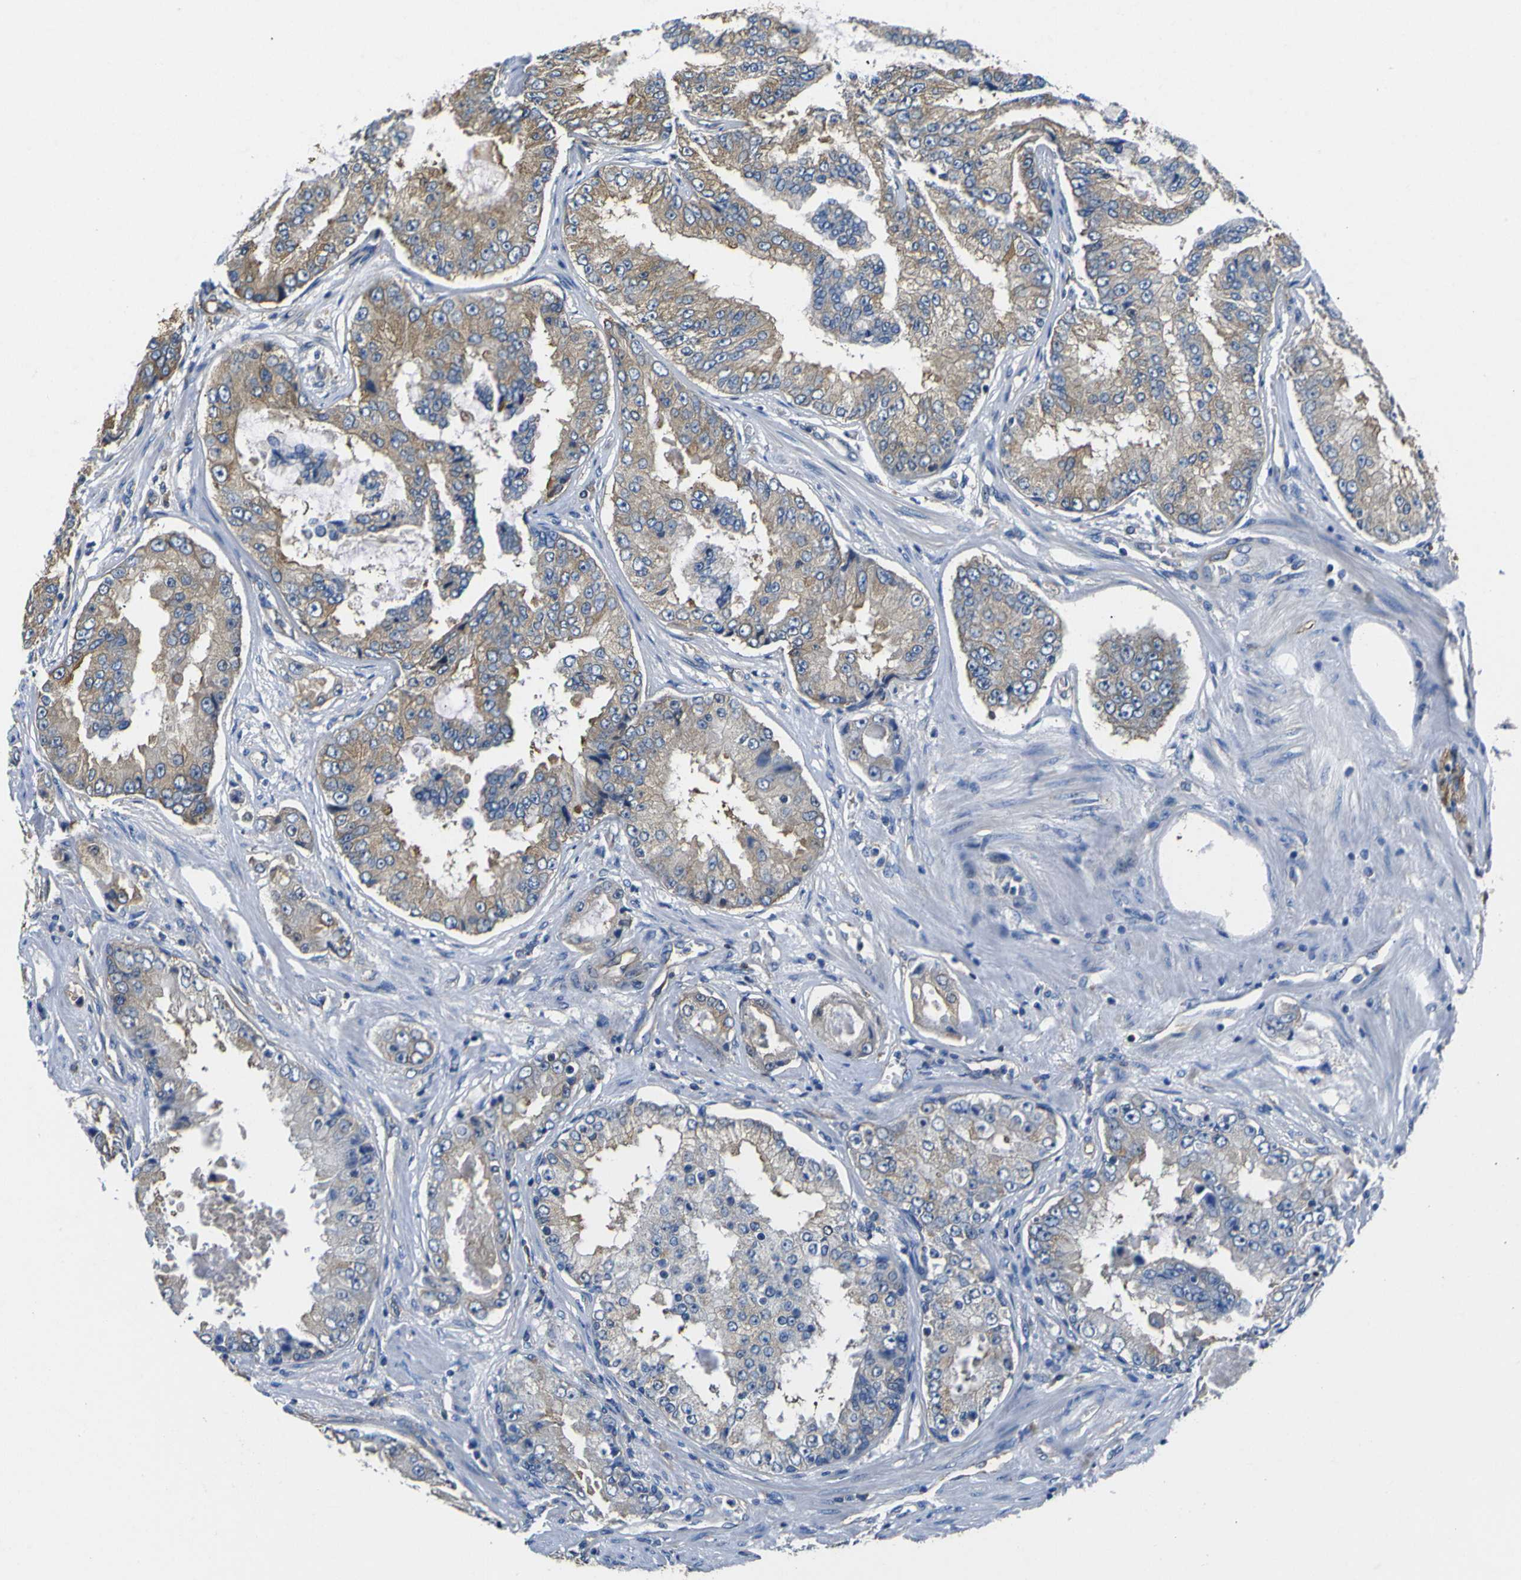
{"staining": {"intensity": "moderate", "quantity": "25%-75%", "location": "cytoplasmic/membranous"}, "tissue": "prostate cancer", "cell_type": "Tumor cells", "image_type": "cancer", "snomed": [{"axis": "morphology", "description": "Adenocarcinoma, High grade"}, {"axis": "topography", "description": "Prostate"}], "caption": "Immunohistochemical staining of prostate cancer displays medium levels of moderate cytoplasmic/membranous protein expression in approximately 25%-75% of tumor cells. Using DAB (3,3'-diaminobenzidine) (brown) and hematoxylin (blue) stains, captured at high magnification using brightfield microscopy.", "gene": "TUBB", "patient": {"sex": "male", "age": 73}}